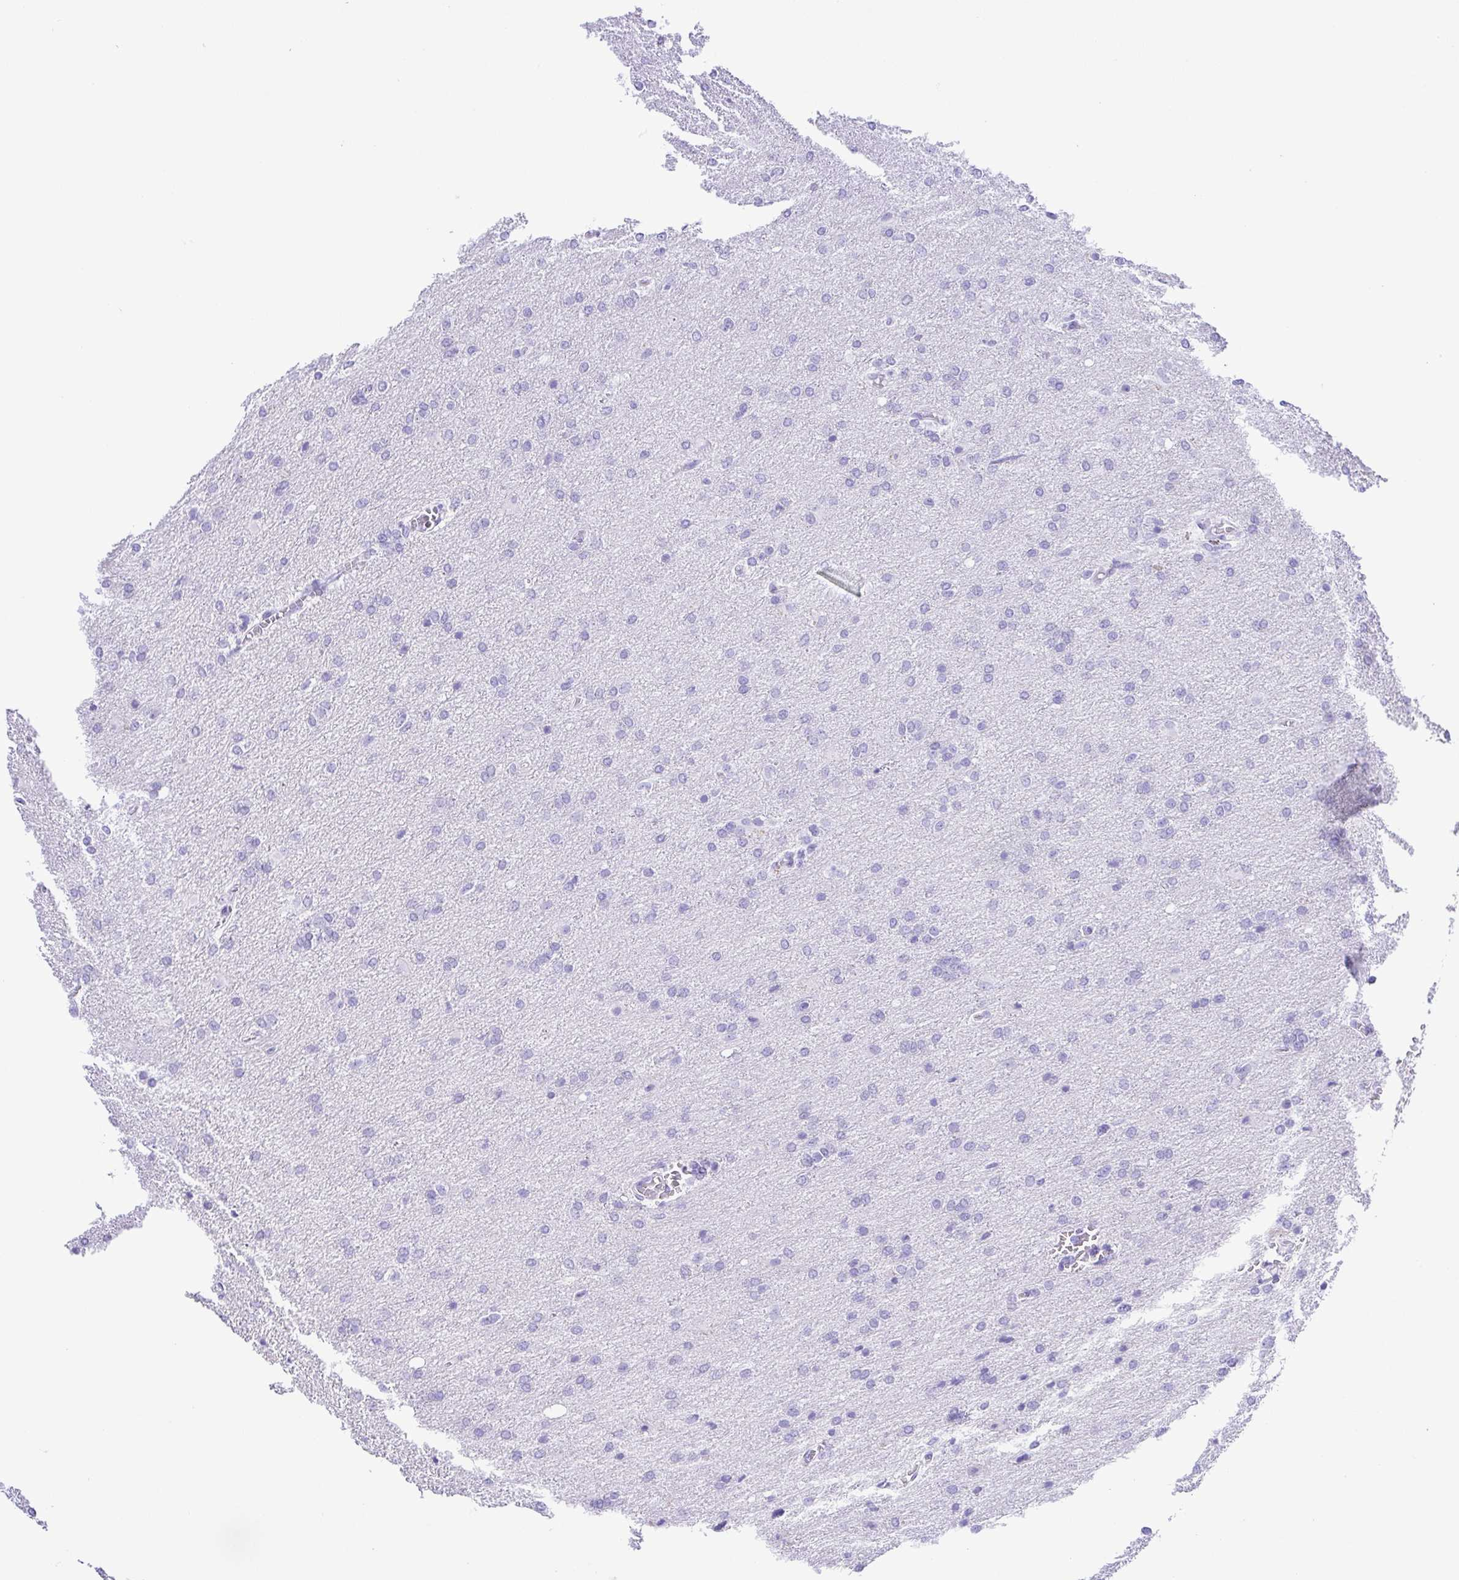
{"staining": {"intensity": "negative", "quantity": "none", "location": "none"}, "tissue": "glioma", "cell_type": "Tumor cells", "image_type": "cancer", "snomed": [{"axis": "morphology", "description": "Glioma, malignant, High grade"}, {"axis": "topography", "description": "Brain"}], "caption": "High magnification brightfield microscopy of glioma stained with DAB (3,3'-diaminobenzidine) (brown) and counterstained with hematoxylin (blue): tumor cells show no significant expression.", "gene": "CDSN", "patient": {"sex": "male", "age": 68}}